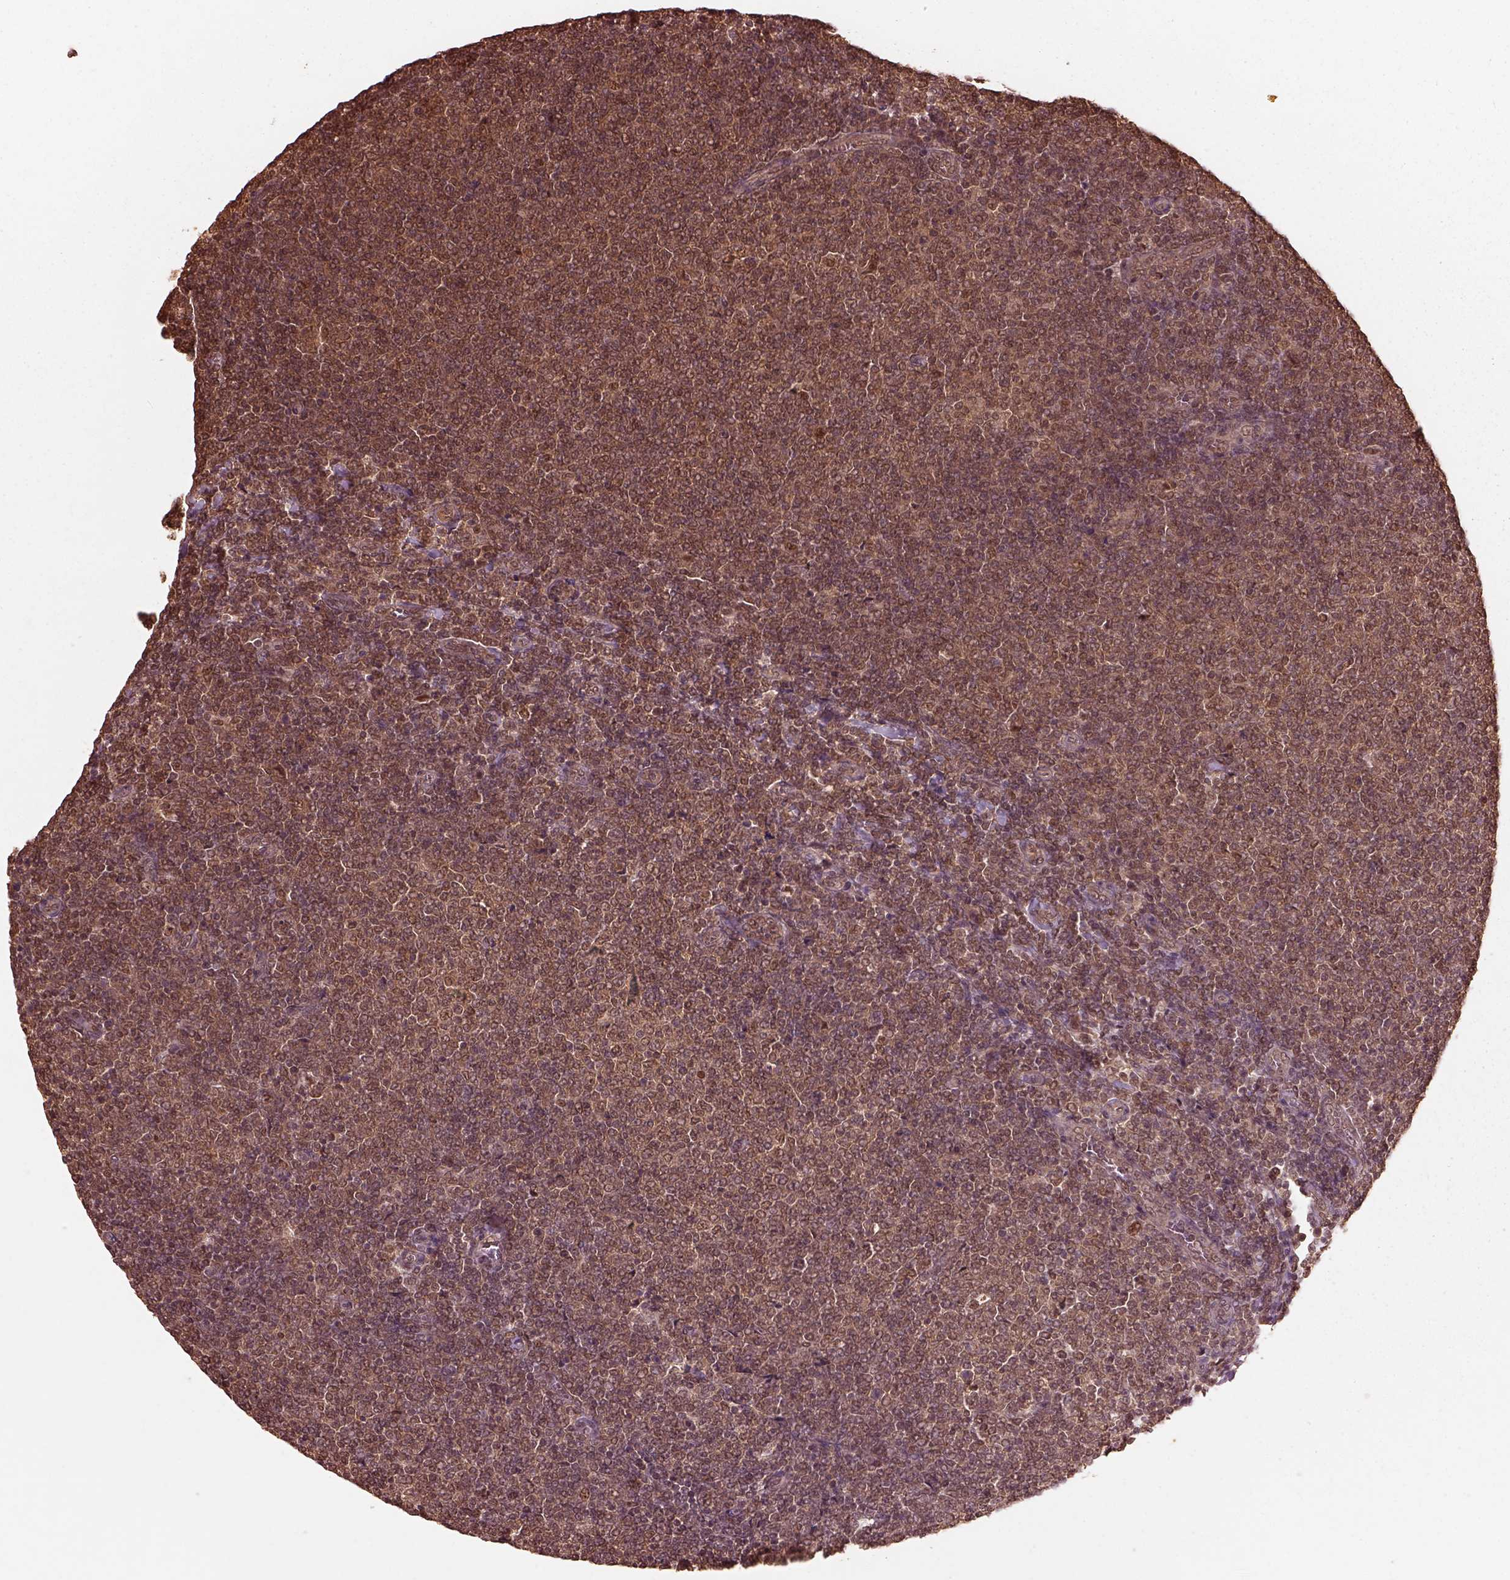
{"staining": {"intensity": "moderate", "quantity": ">75%", "location": "cytoplasmic/membranous"}, "tissue": "lymphoma", "cell_type": "Tumor cells", "image_type": "cancer", "snomed": [{"axis": "morphology", "description": "Malignant lymphoma, non-Hodgkin's type, Low grade"}, {"axis": "topography", "description": "Lymph node"}], "caption": "Tumor cells reveal moderate cytoplasmic/membranous expression in approximately >75% of cells in malignant lymphoma, non-Hodgkin's type (low-grade).", "gene": "PSMC5", "patient": {"sex": "male", "age": 52}}